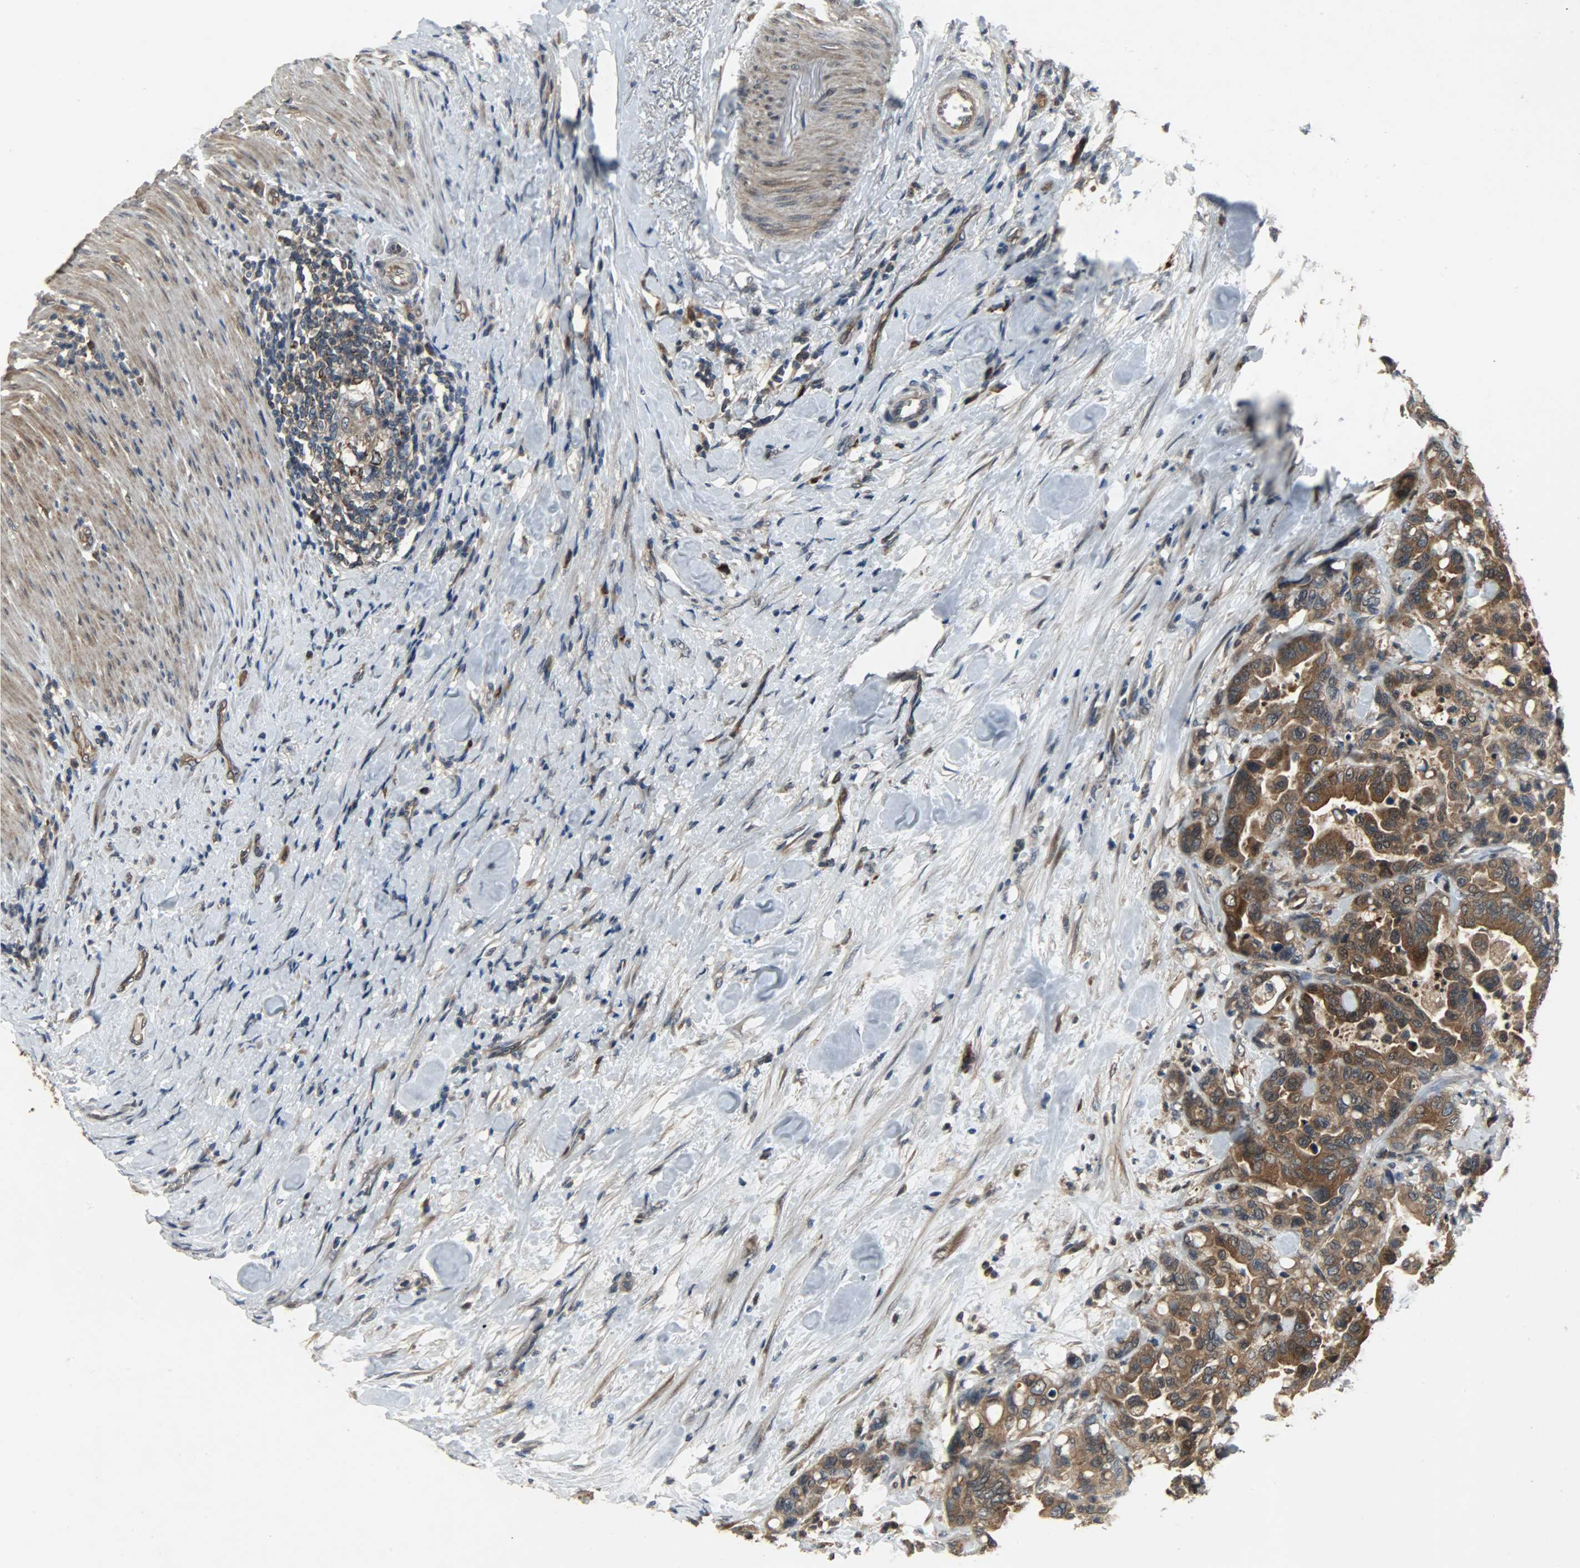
{"staining": {"intensity": "strong", "quantity": ">75%", "location": "cytoplasmic/membranous,nuclear"}, "tissue": "colorectal cancer", "cell_type": "Tumor cells", "image_type": "cancer", "snomed": [{"axis": "morphology", "description": "Adenocarcinoma, NOS"}, {"axis": "topography", "description": "Colon"}], "caption": "This photomicrograph displays adenocarcinoma (colorectal) stained with immunohistochemistry to label a protein in brown. The cytoplasmic/membranous and nuclear of tumor cells show strong positivity for the protein. Nuclei are counter-stained blue.", "gene": "AMT", "patient": {"sex": "male", "age": 82}}